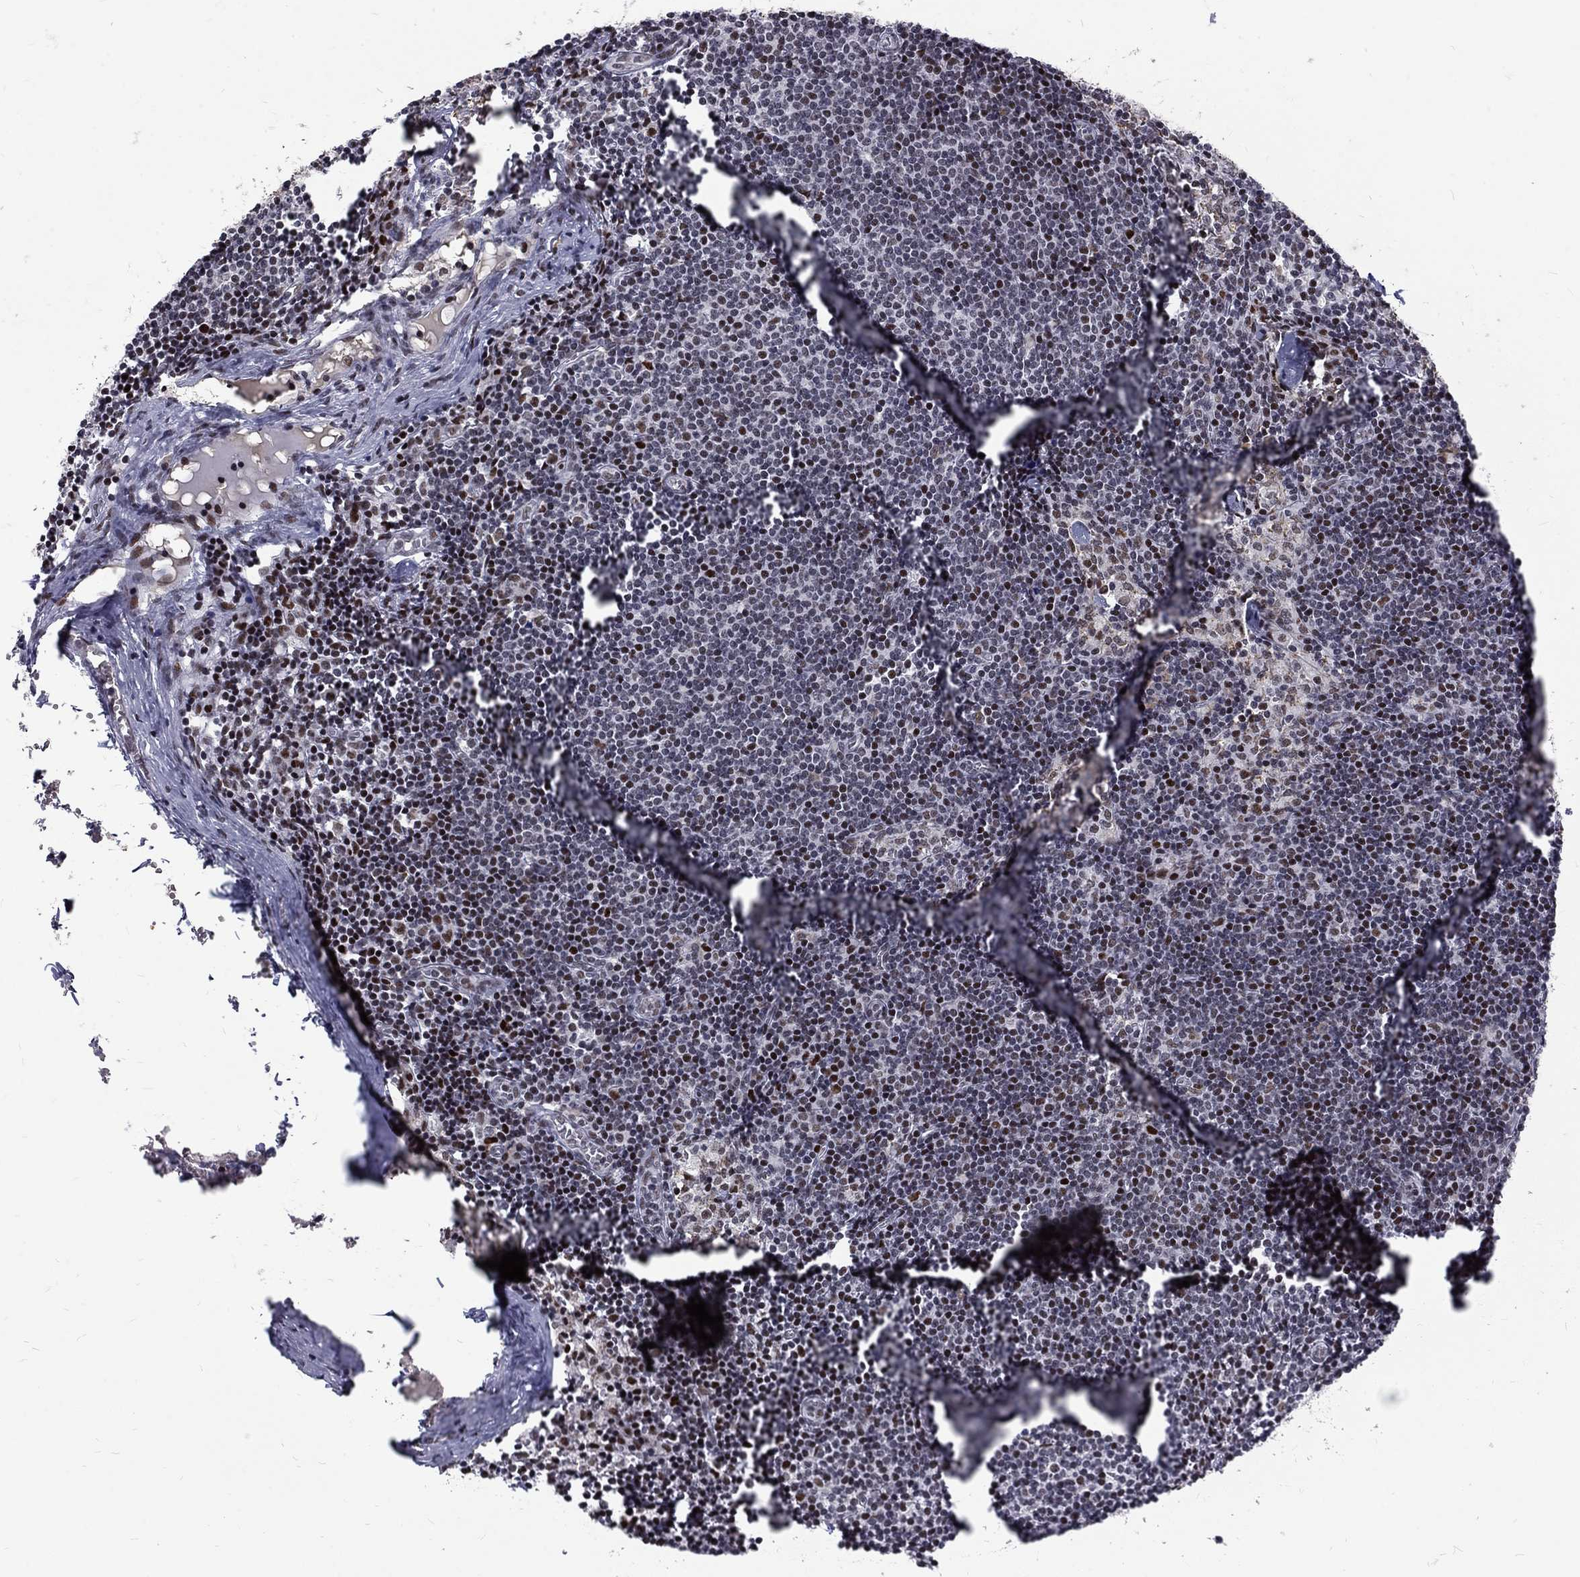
{"staining": {"intensity": "moderate", "quantity": "<25%", "location": "nuclear"}, "tissue": "lymph node", "cell_type": "Non-germinal center cells", "image_type": "normal", "snomed": [{"axis": "morphology", "description": "Normal tissue, NOS"}, {"axis": "topography", "description": "Lymph node"}], "caption": "Protein analysis of benign lymph node demonstrates moderate nuclear positivity in about <25% of non-germinal center cells. (DAB IHC, brown staining for protein, blue staining for nuclei).", "gene": "TCEAL1", "patient": {"sex": "female", "age": 52}}